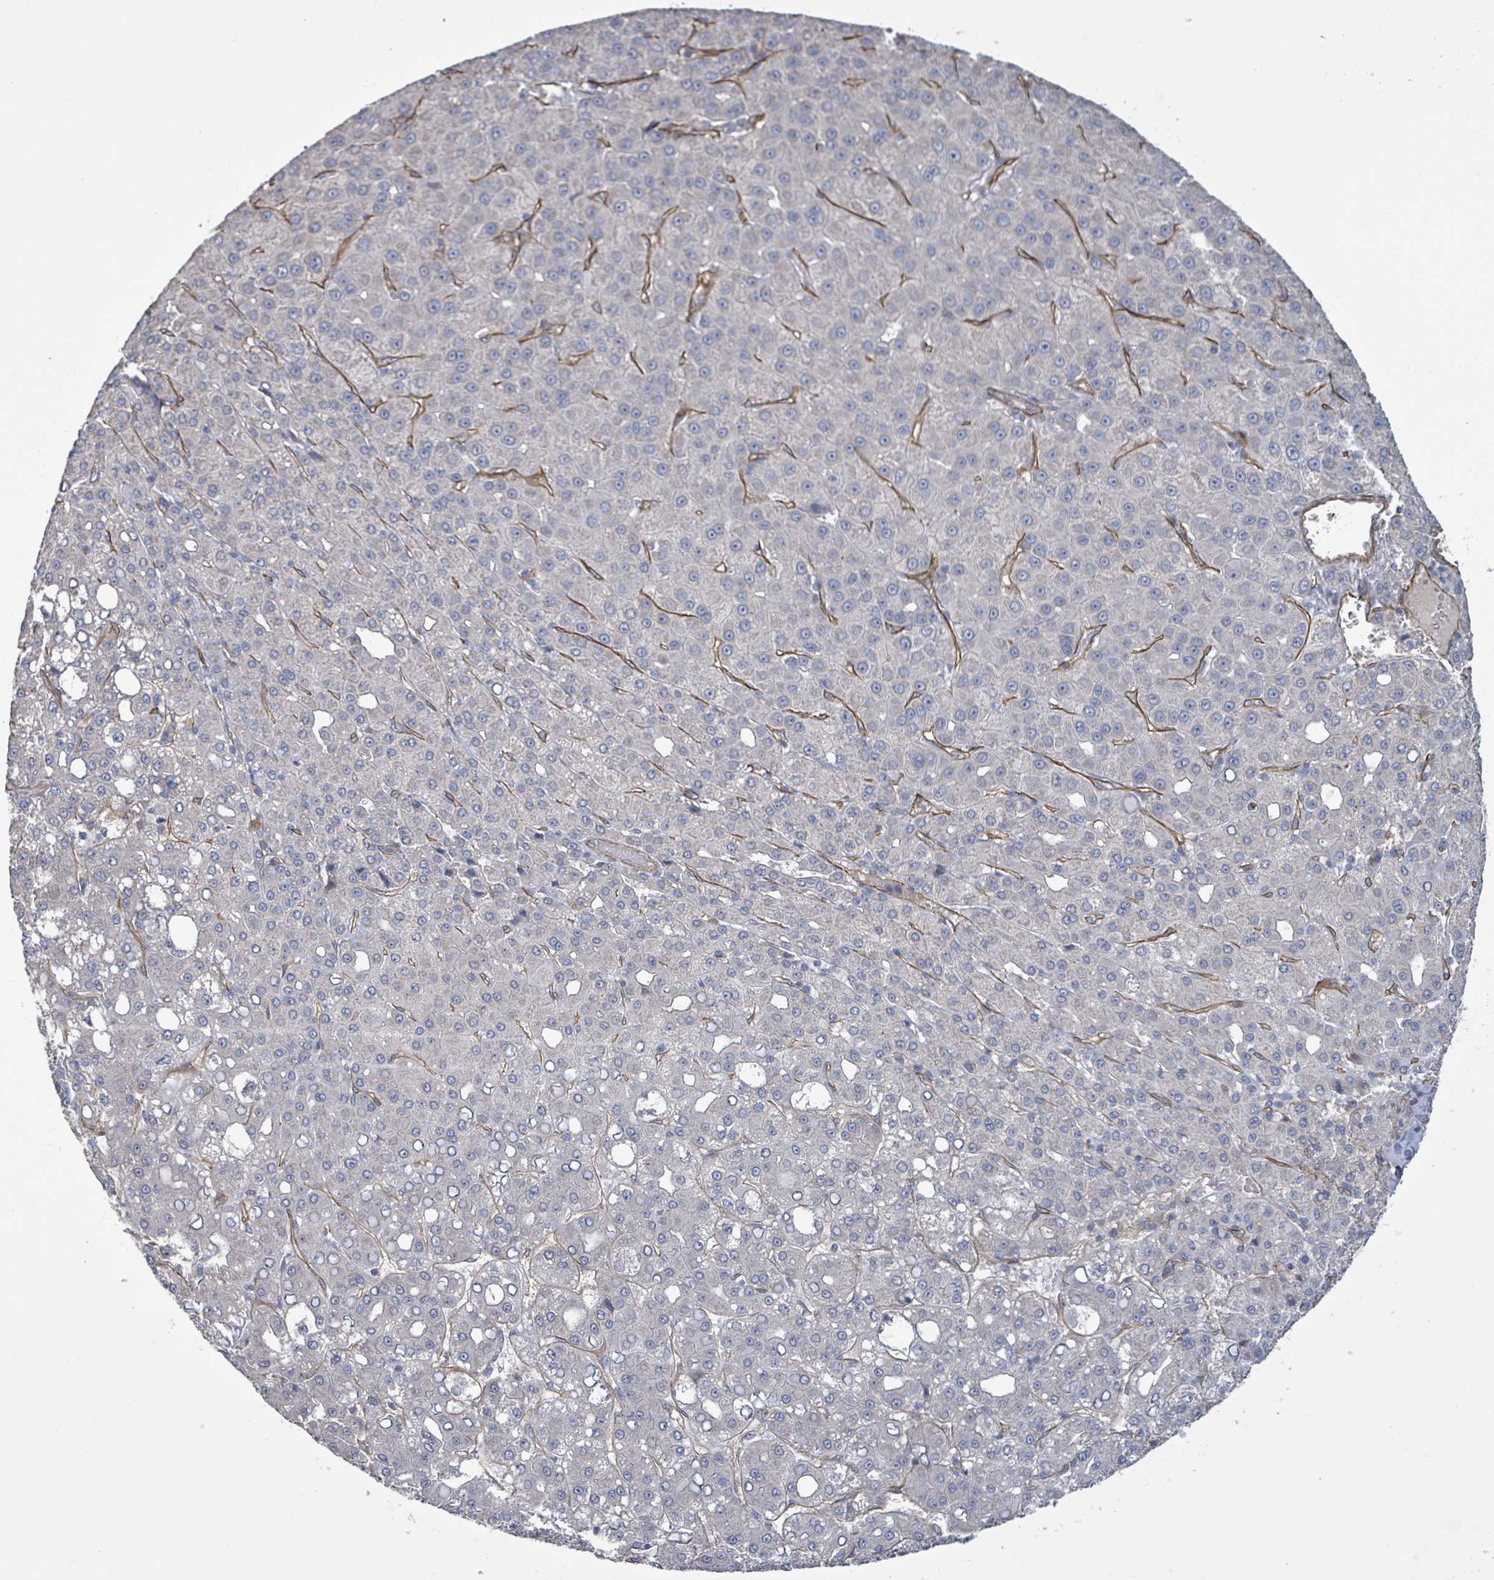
{"staining": {"intensity": "negative", "quantity": "none", "location": "none"}, "tissue": "liver cancer", "cell_type": "Tumor cells", "image_type": "cancer", "snomed": [{"axis": "morphology", "description": "Carcinoma, Hepatocellular, NOS"}, {"axis": "topography", "description": "Liver"}], "caption": "DAB (3,3'-diaminobenzidine) immunohistochemical staining of liver cancer reveals no significant expression in tumor cells. (Stains: DAB (3,3'-diaminobenzidine) immunohistochemistry (IHC) with hematoxylin counter stain, Microscopy: brightfield microscopy at high magnification).", "gene": "KANK3", "patient": {"sex": "male", "age": 65}}